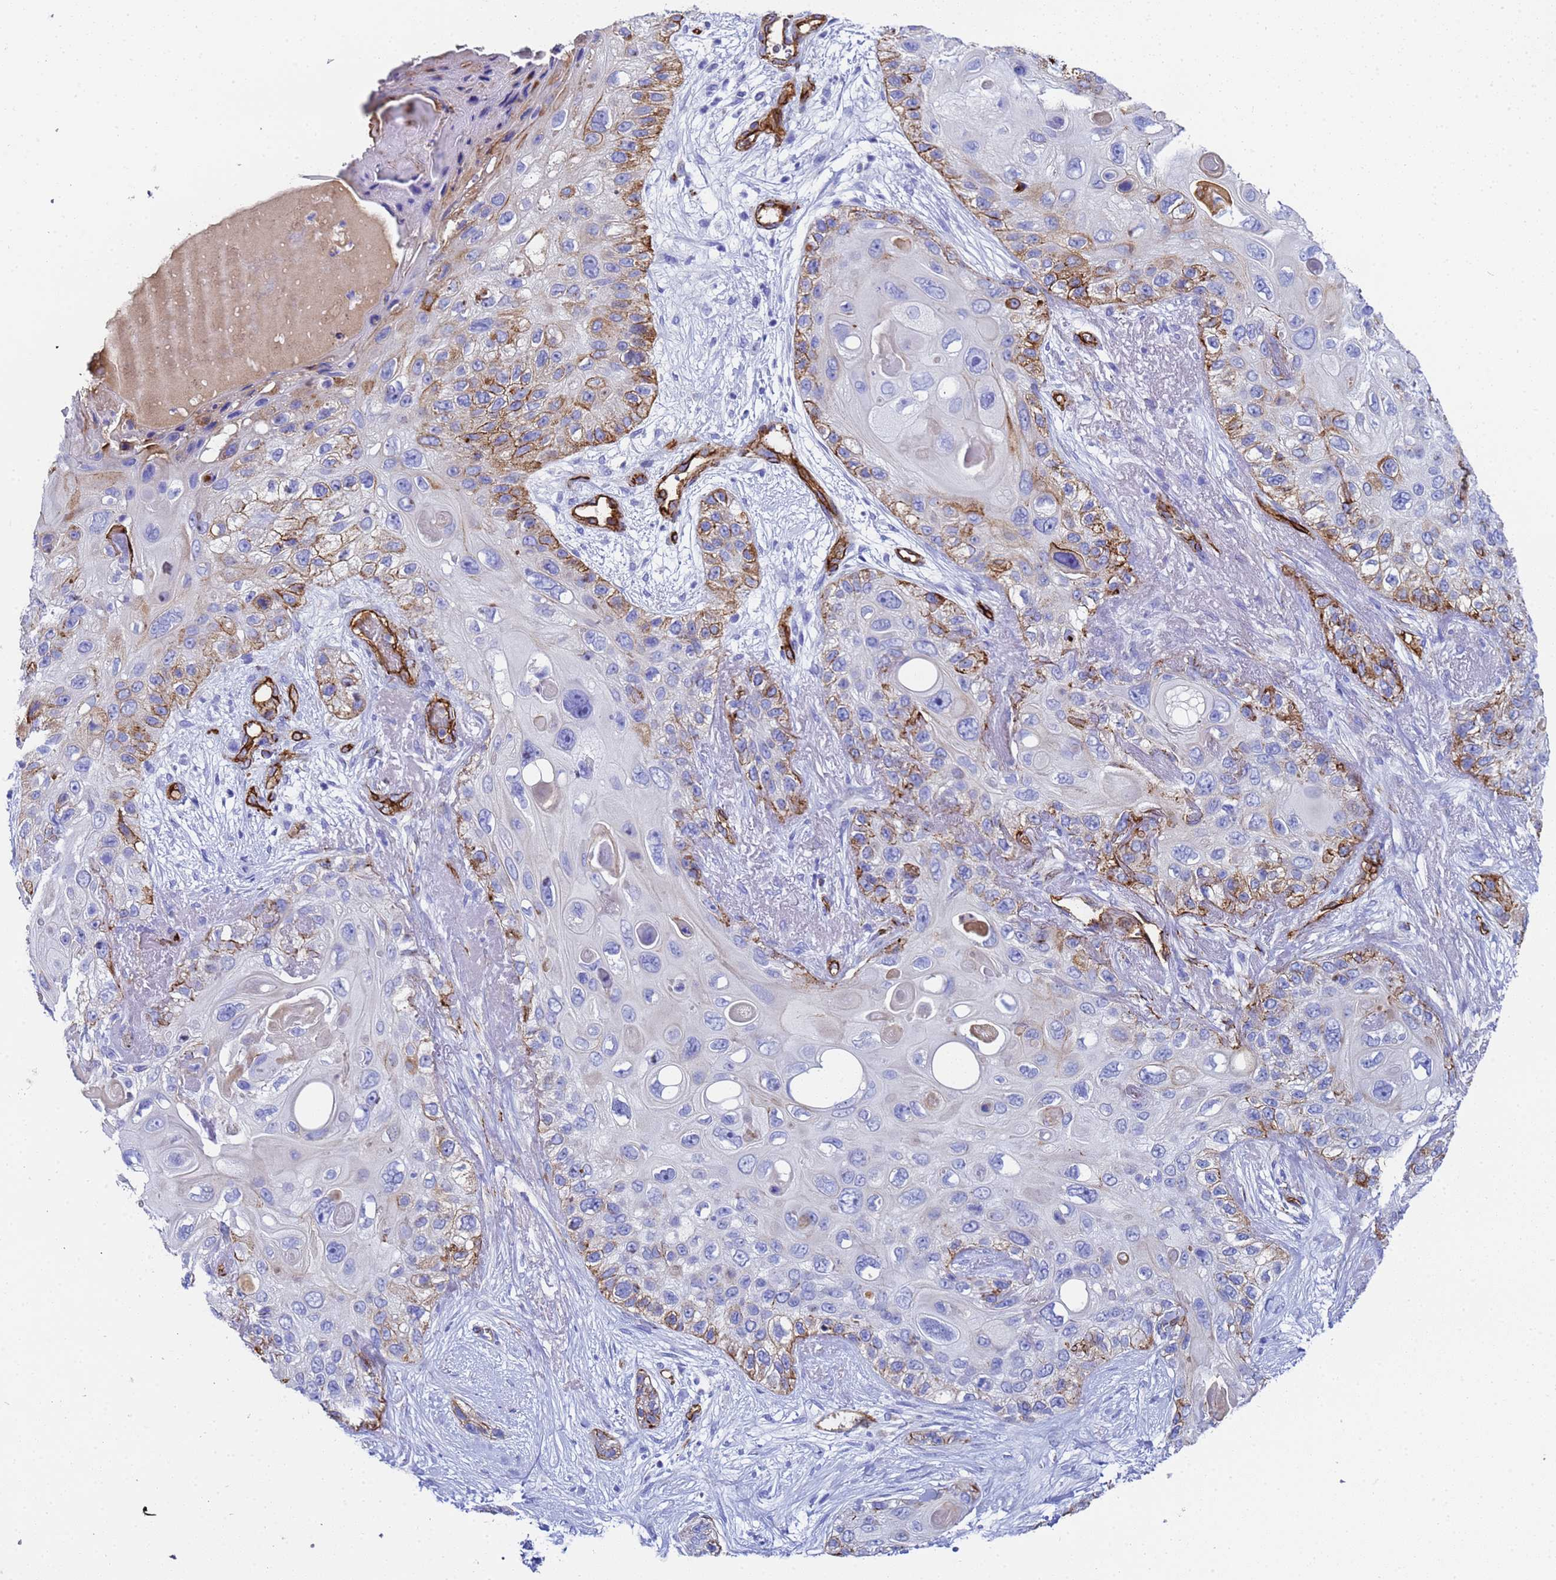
{"staining": {"intensity": "moderate", "quantity": "<25%", "location": "cytoplasmic/membranous"}, "tissue": "skin cancer", "cell_type": "Tumor cells", "image_type": "cancer", "snomed": [{"axis": "morphology", "description": "Normal tissue, NOS"}, {"axis": "morphology", "description": "Squamous cell carcinoma, NOS"}, {"axis": "topography", "description": "Skin"}], "caption": "This is an image of immunohistochemistry staining of skin cancer (squamous cell carcinoma), which shows moderate expression in the cytoplasmic/membranous of tumor cells.", "gene": "ADIPOQ", "patient": {"sex": "male", "age": 72}}